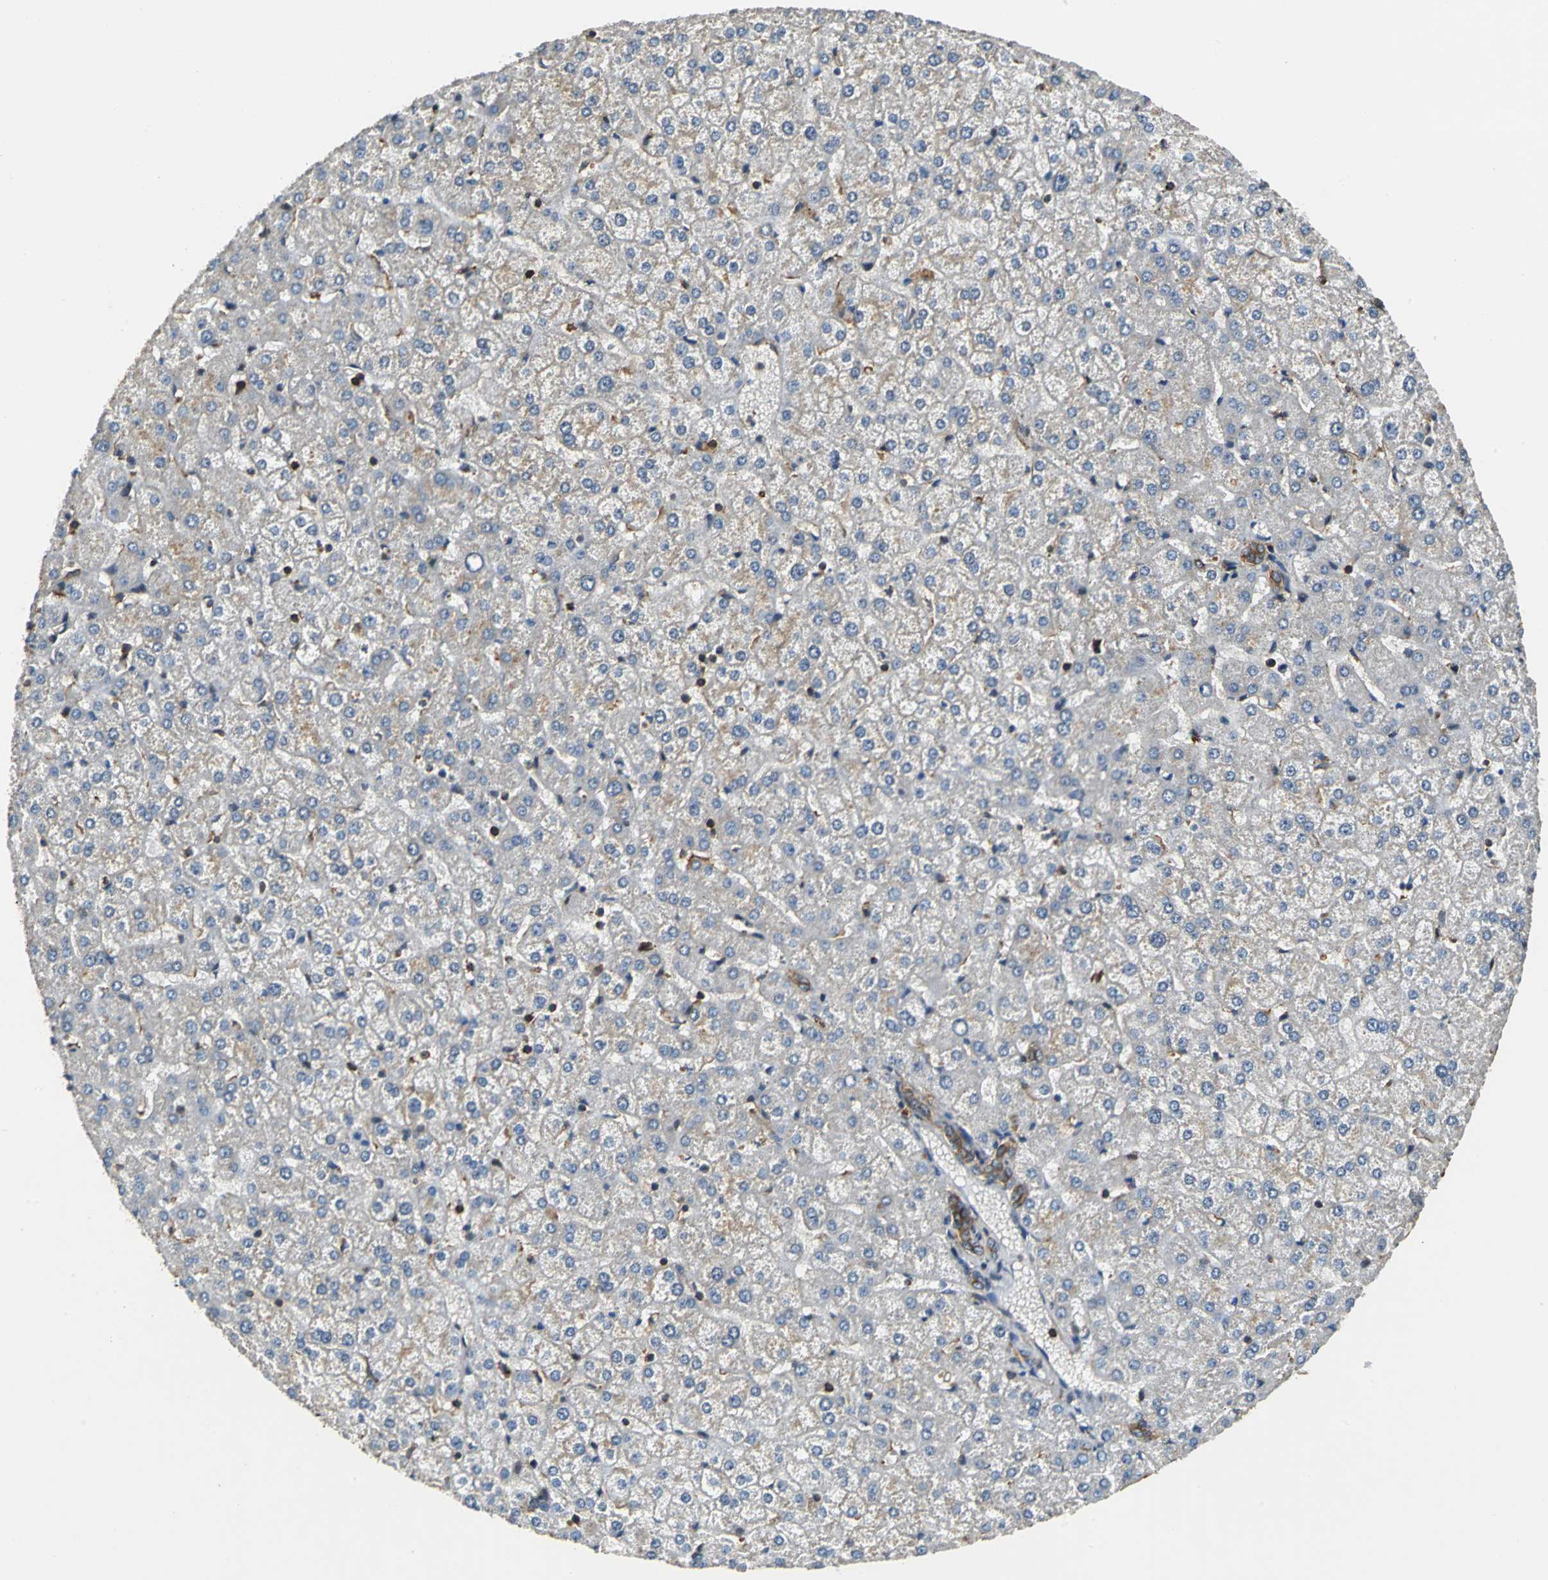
{"staining": {"intensity": "strong", "quantity": ">75%", "location": "cytoplasmic/membranous"}, "tissue": "liver", "cell_type": "Cholangiocytes", "image_type": "normal", "snomed": [{"axis": "morphology", "description": "Normal tissue, NOS"}, {"axis": "topography", "description": "Liver"}], "caption": "Benign liver shows strong cytoplasmic/membranous expression in about >75% of cholangiocytes (DAB (3,3'-diaminobenzidine) IHC, brown staining for protein, blue staining for nuclei)..", "gene": "PARVA", "patient": {"sex": "female", "age": 32}}